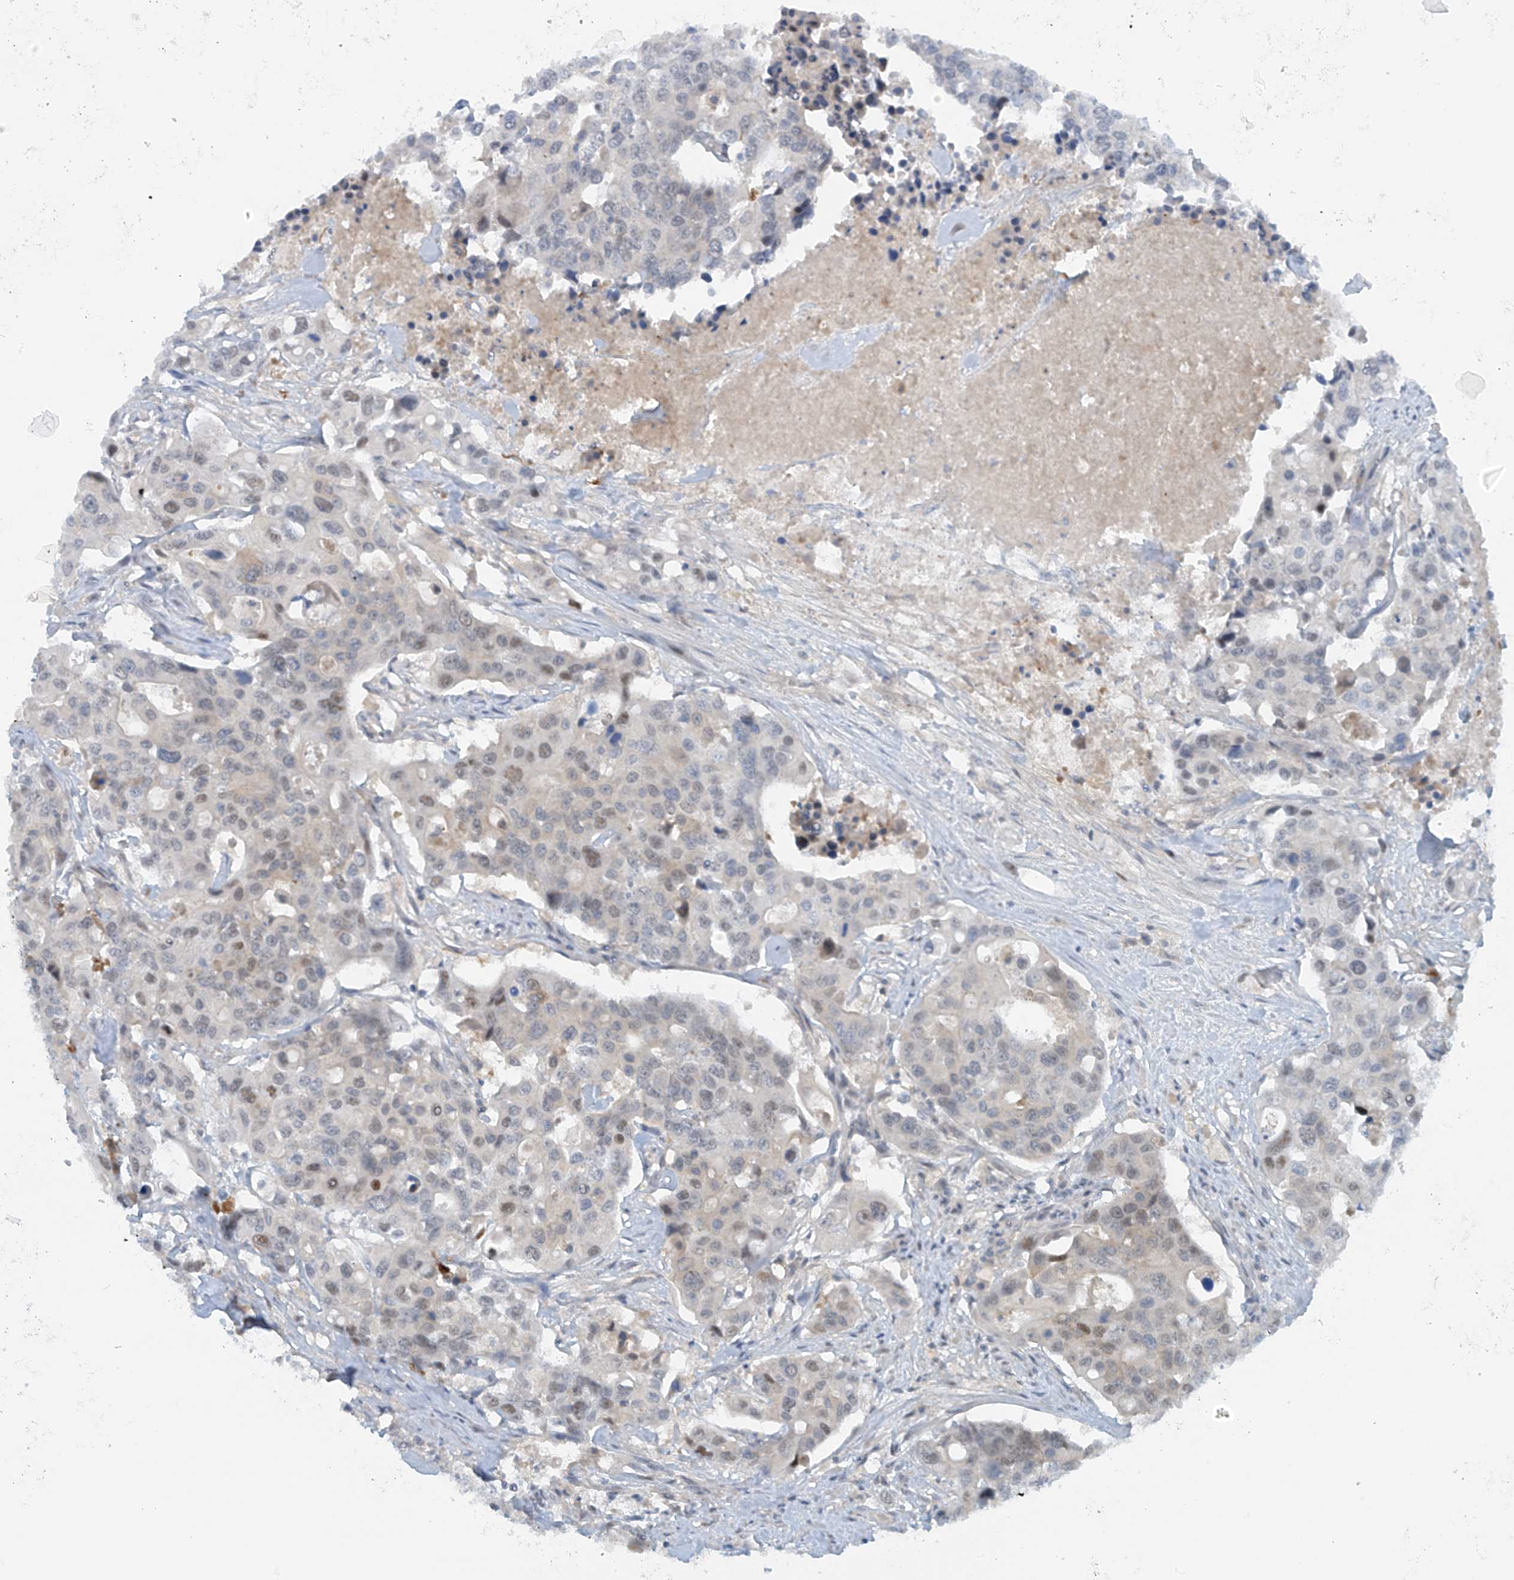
{"staining": {"intensity": "weak", "quantity": "<25%", "location": "nuclear"}, "tissue": "colorectal cancer", "cell_type": "Tumor cells", "image_type": "cancer", "snomed": [{"axis": "morphology", "description": "Adenocarcinoma, NOS"}, {"axis": "topography", "description": "Colon"}], "caption": "Tumor cells are negative for protein expression in human colorectal cancer (adenocarcinoma). The staining is performed using DAB brown chromogen with nuclei counter-stained in using hematoxylin.", "gene": "FSD1L", "patient": {"sex": "male", "age": 77}}